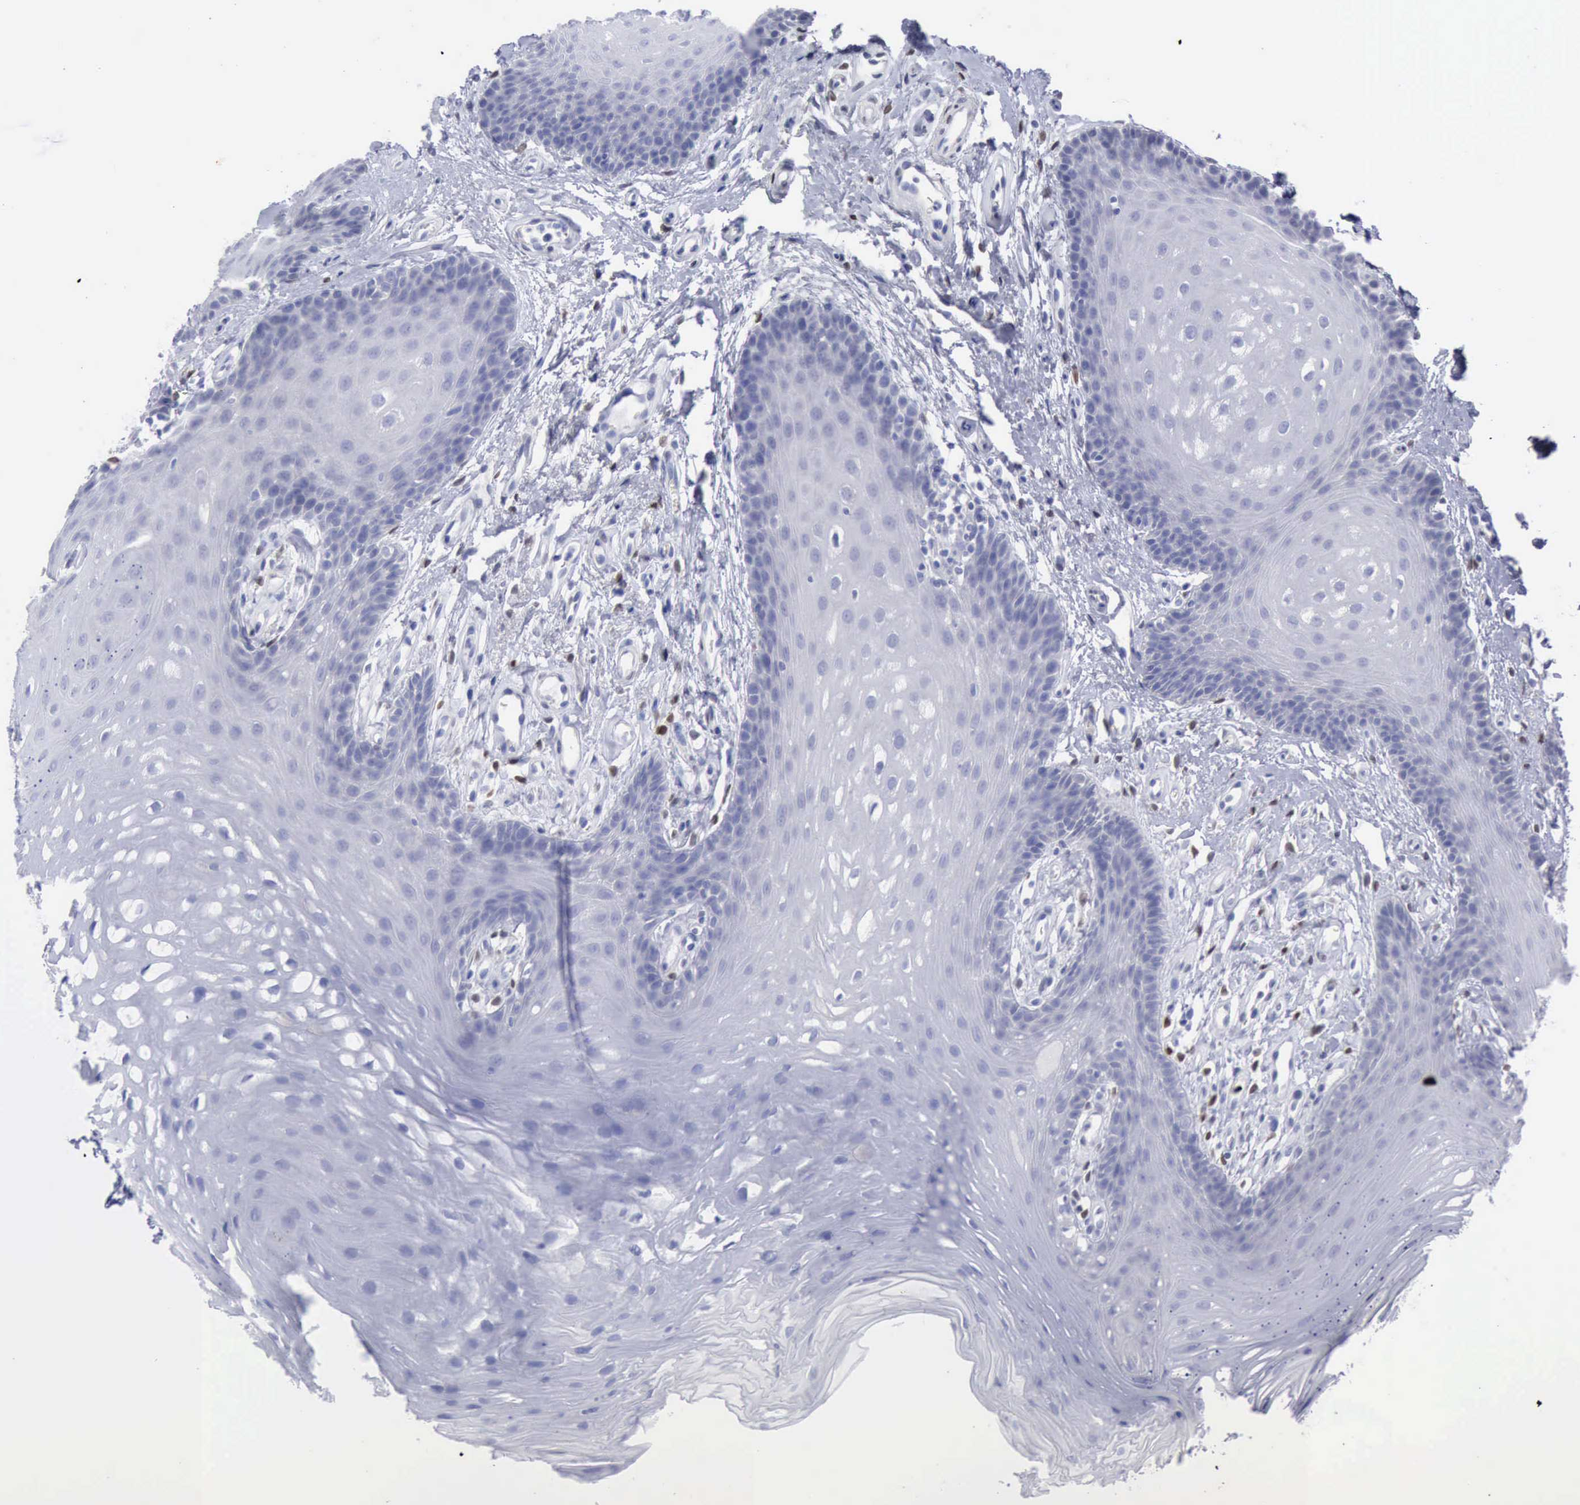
{"staining": {"intensity": "negative", "quantity": "none", "location": "none"}, "tissue": "oral mucosa", "cell_type": "Squamous epithelial cells", "image_type": "normal", "snomed": [{"axis": "morphology", "description": "Normal tissue, NOS"}, {"axis": "topography", "description": "Oral tissue"}], "caption": "Histopathology image shows no significant protein positivity in squamous epithelial cells of unremarkable oral mucosa.", "gene": "SATB2", "patient": {"sex": "male", "age": 62}}